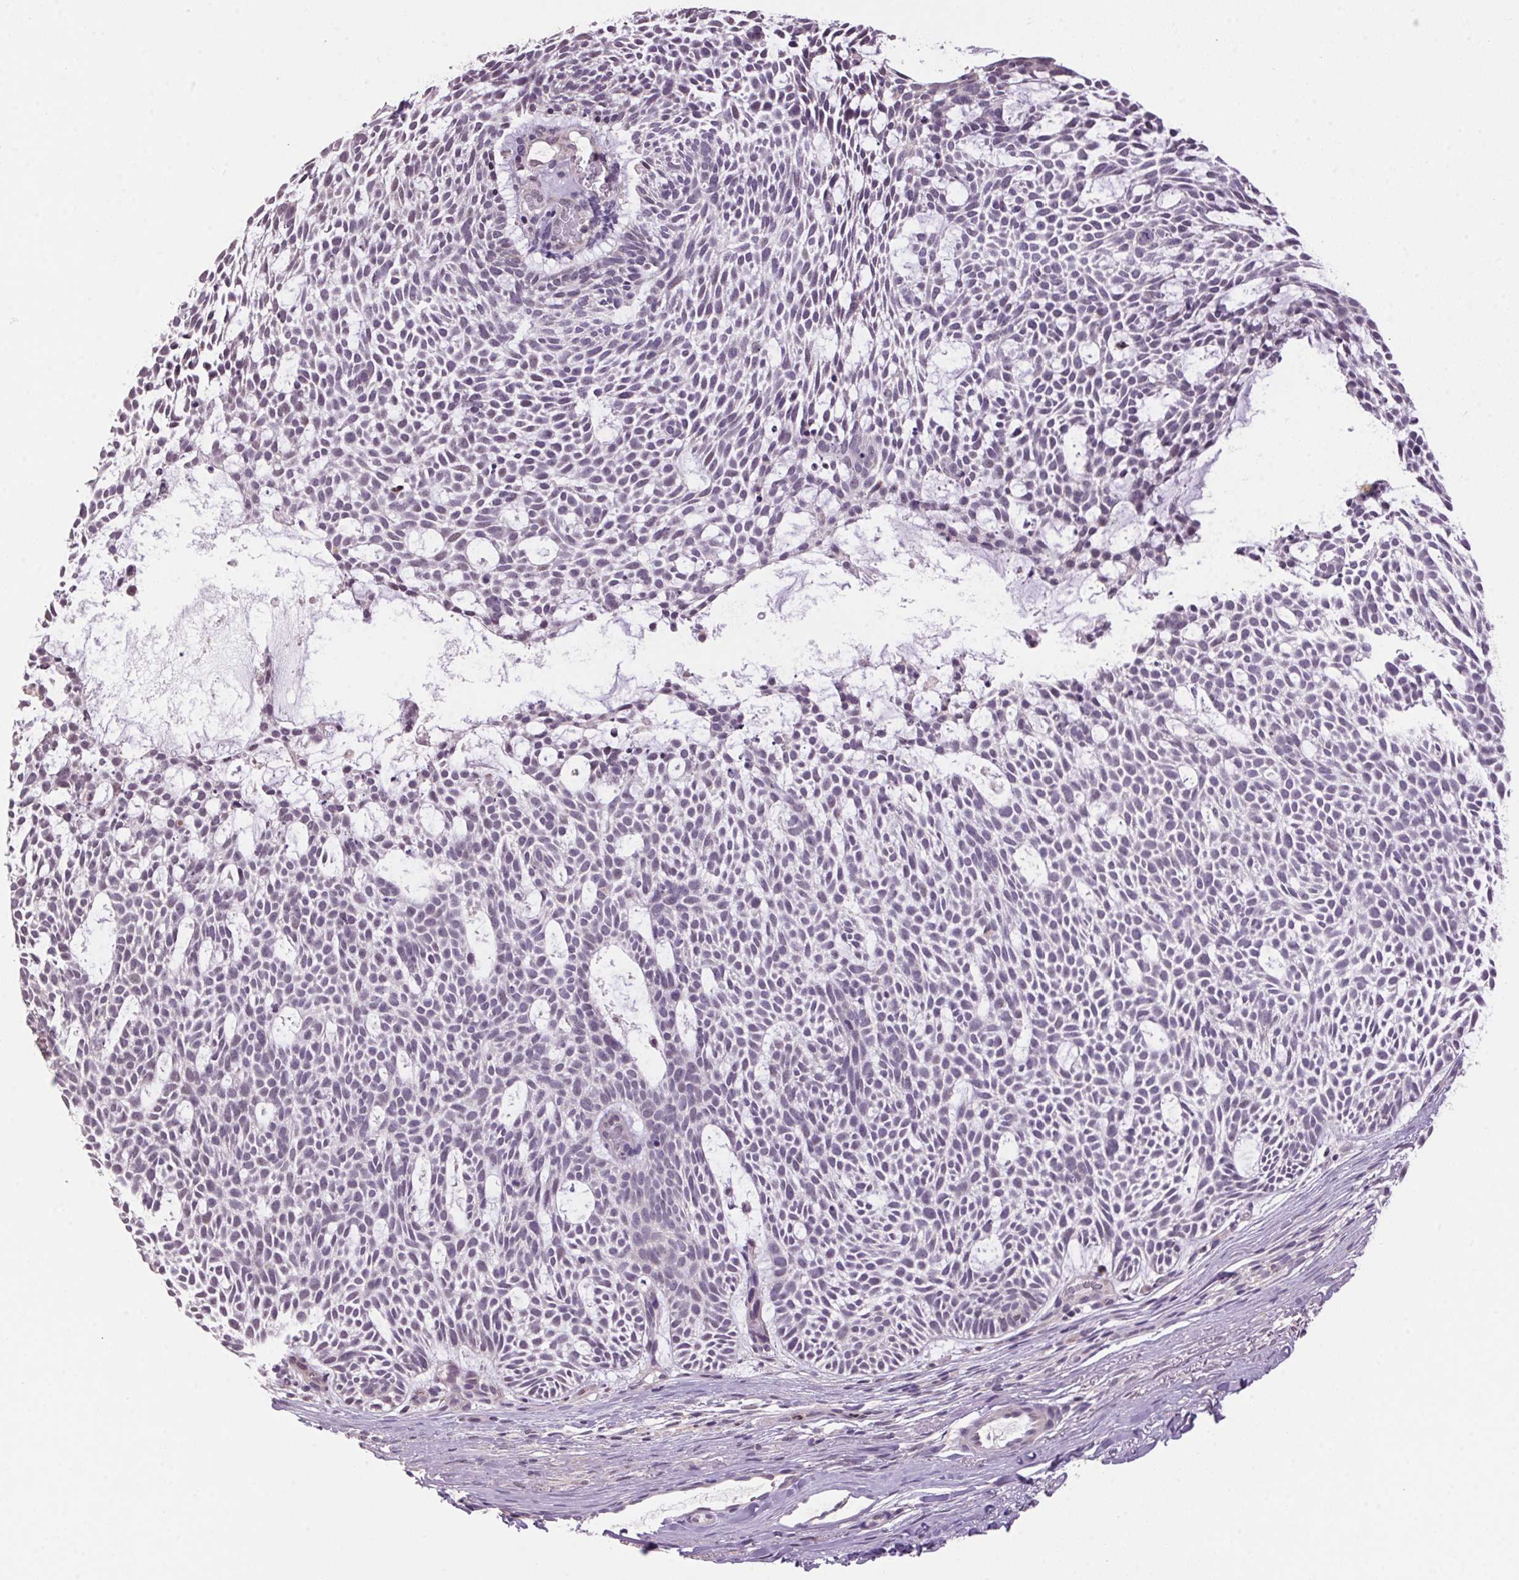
{"staining": {"intensity": "negative", "quantity": "none", "location": "none"}, "tissue": "skin cancer", "cell_type": "Tumor cells", "image_type": "cancer", "snomed": [{"axis": "morphology", "description": "Basal cell carcinoma"}, {"axis": "topography", "description": "Skin"}], "caption": "Immunohistochemistry micrograph of neoplastic tissue: skin basal cell carcinoma stained with DAB (3,3'-diaminobenzidine) shows no significant protein expression in tumor cells.", "gene": "VWA3B", "patient": {"sex": "male", "age": 83}}